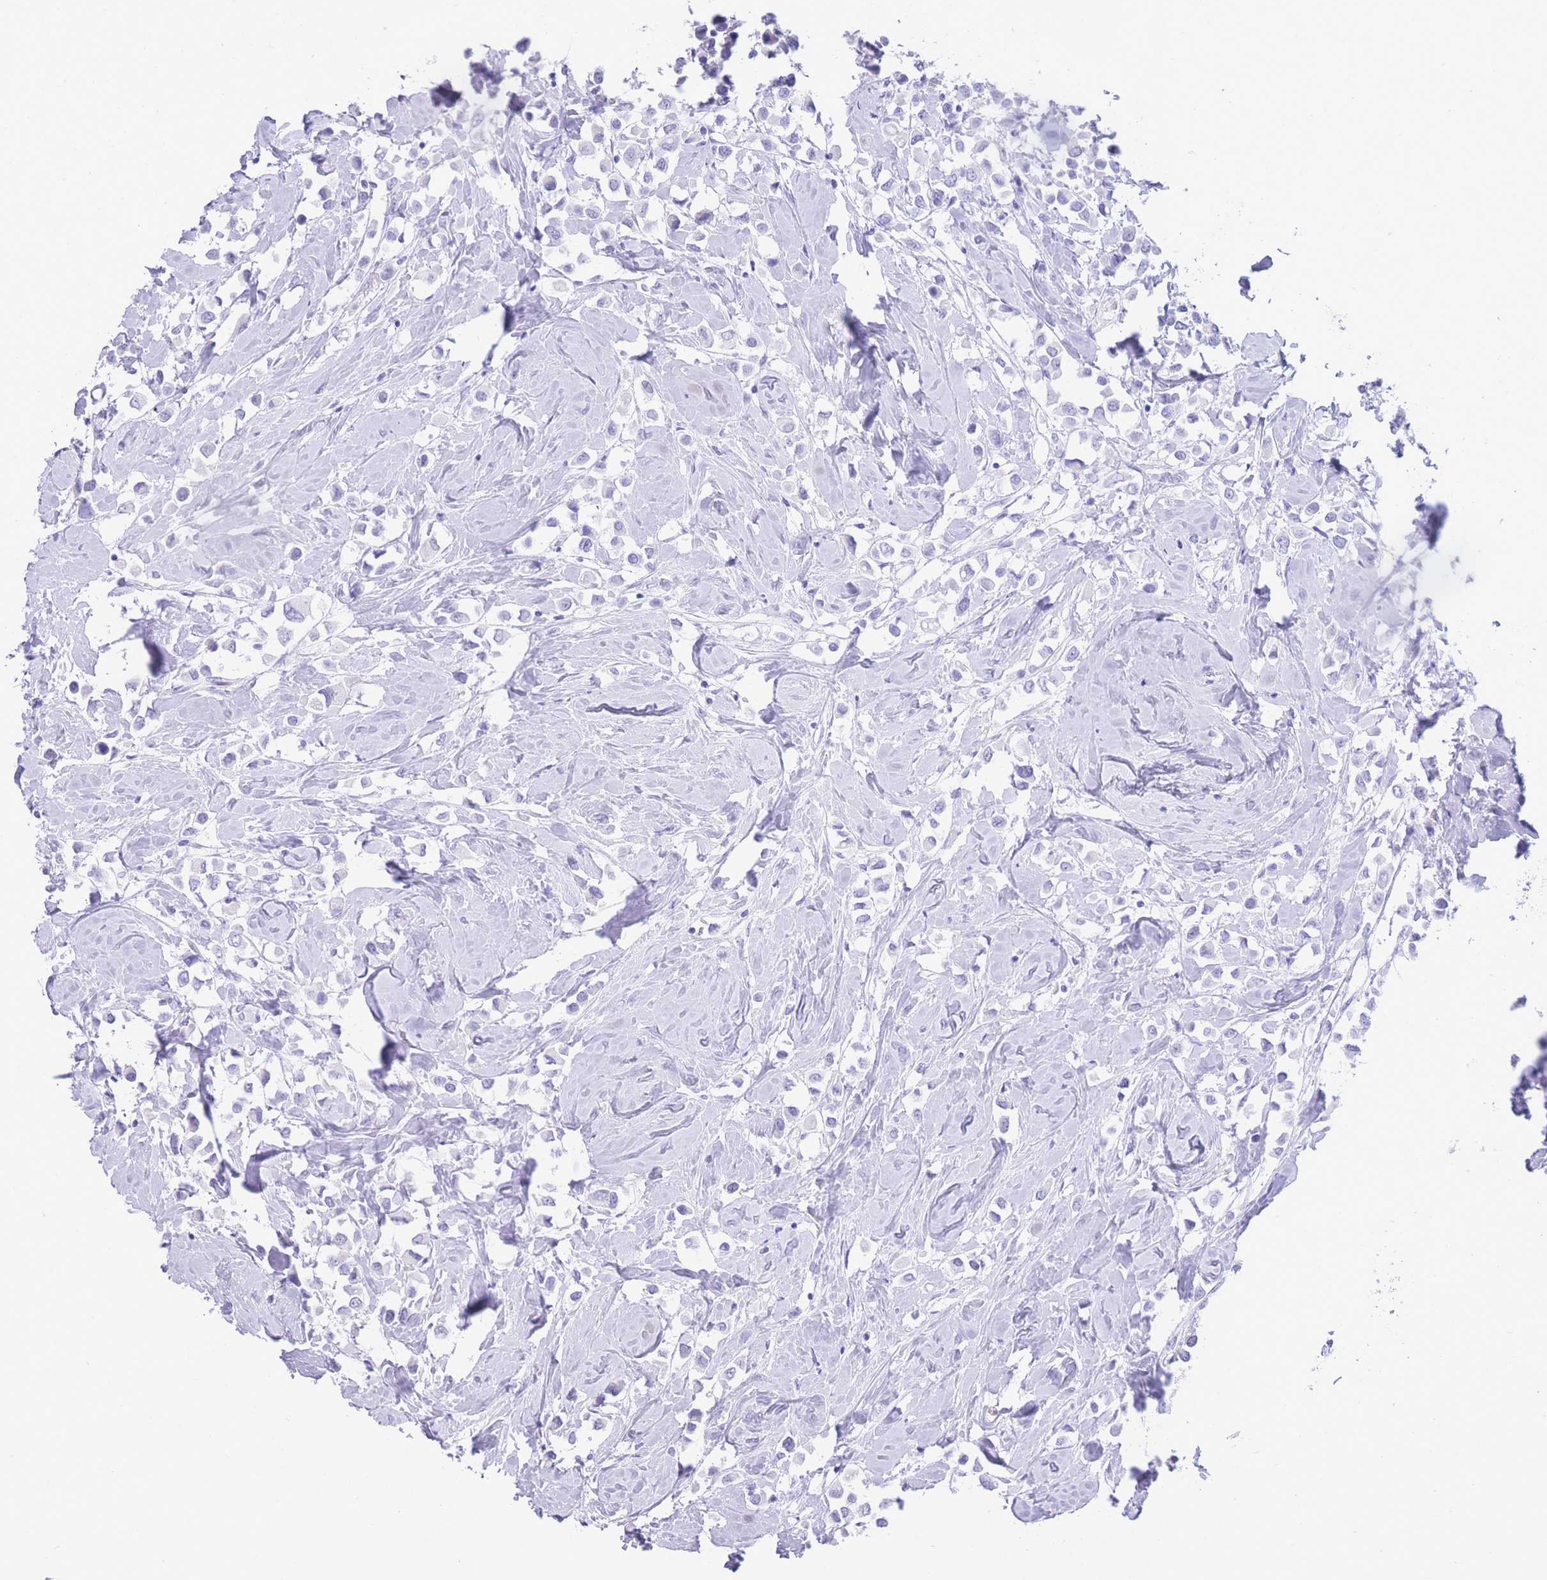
{"staining": {"intensity": "negative", "quantity": "none", "location": "none"}, "tissue": "breast cancer", "cell_type": "Tumor cells", "image_type": "cancer", "snomed": [{"axis": "morphology", "description": "Duct carcinoma"}, {"axis": "topography", "description": "Breast"}], "caption": "Breast cancer was stained to show a protein in brown. There is no significant positivity in tumor cells.", "gene": "ELOA2", "patient": {"sex": "female", "age": 61}}